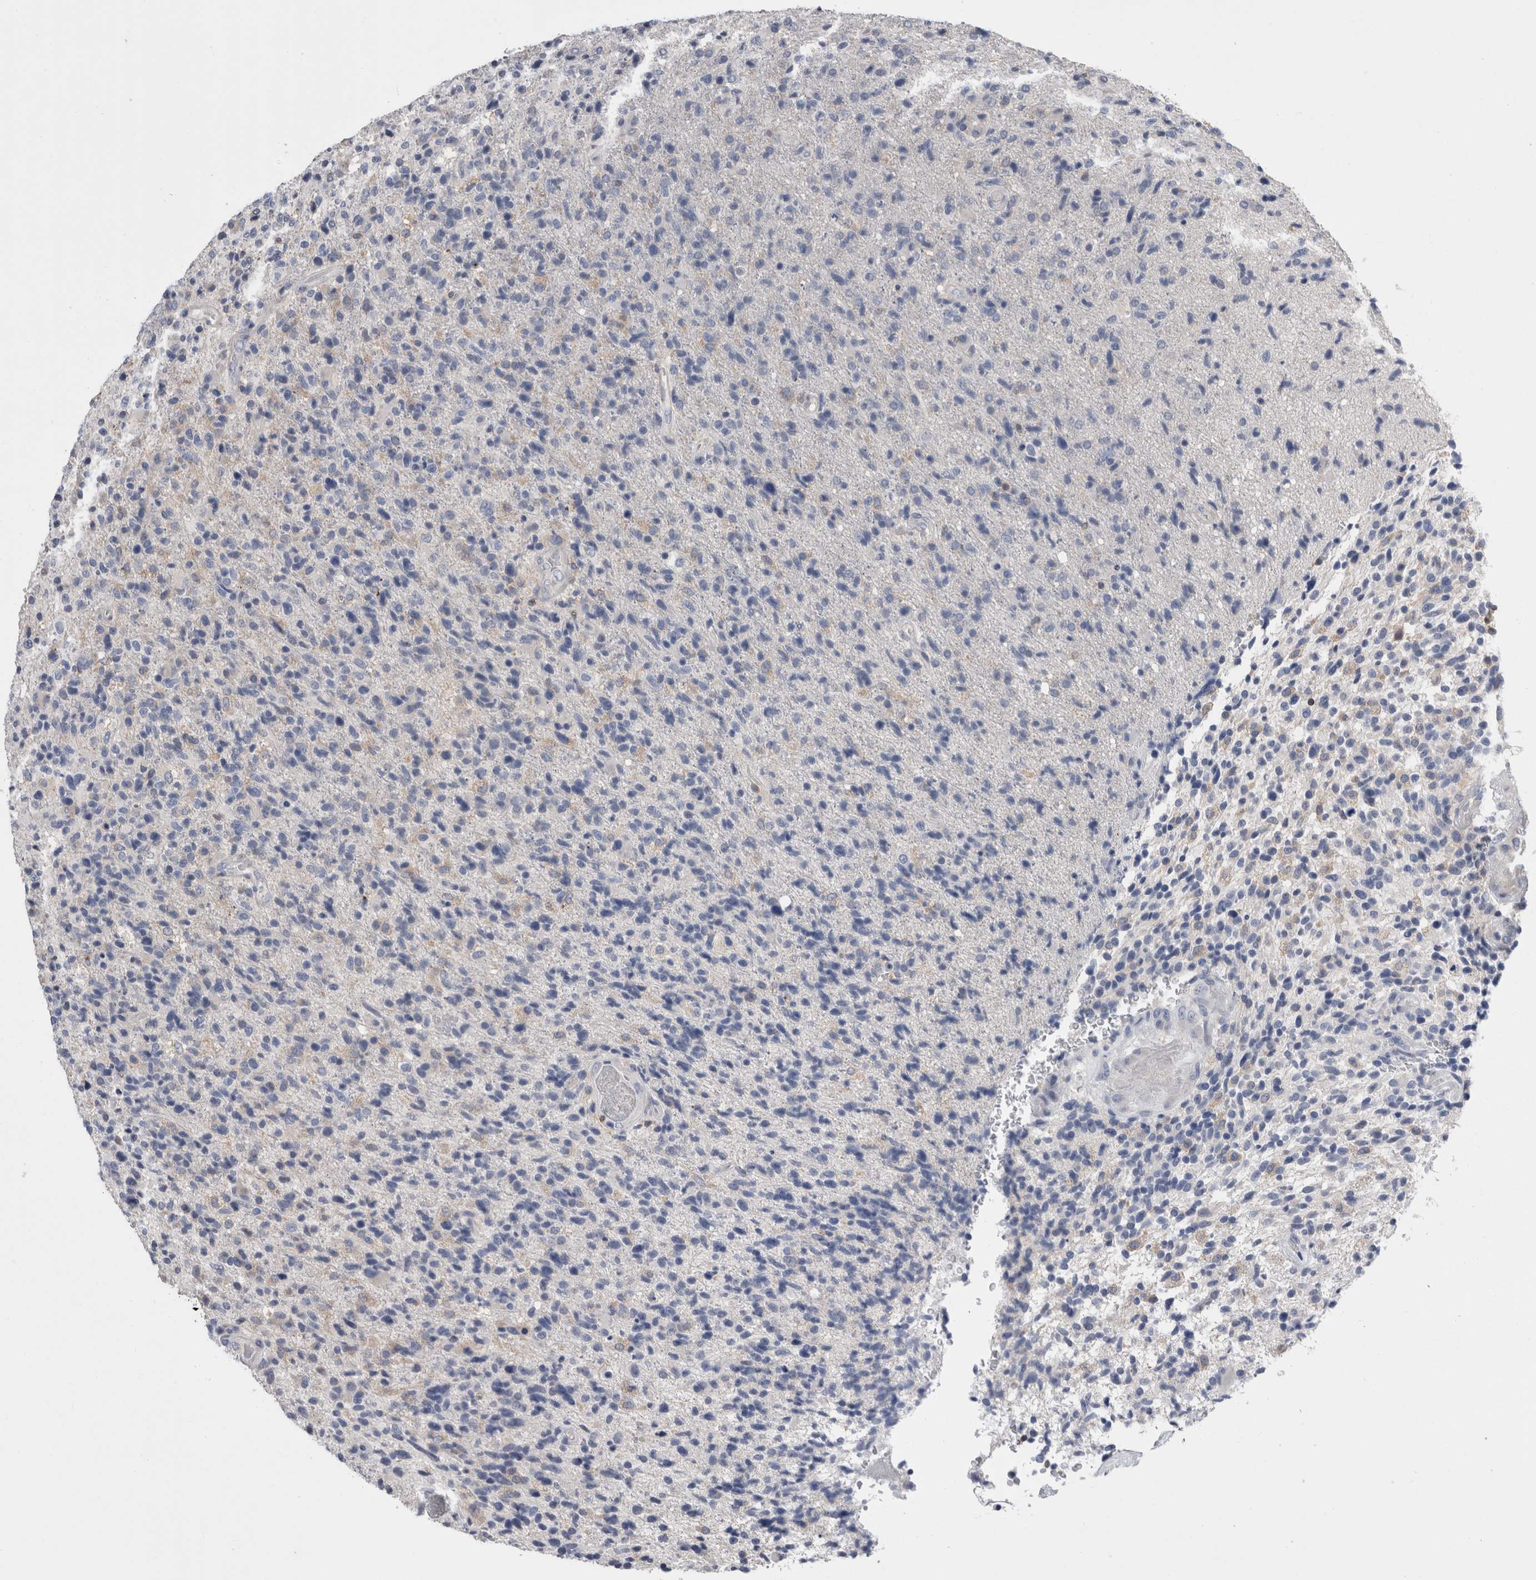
{"staining": {"intensity": "negative", "quantity": "none", "location": "none"}, "tissue": "glioma", "cell_type": "Tumor cells", "image_type": "cancer", "snomed": [{"axis": "morphology", "description": "Glioma, malignant, High grade"}, {"axis": "topography", "description": "Brain"}], "caption": "Tumor cells are negative for brown protein staining in glioma.", "gene": "DCTN6", "patient": {"sex": "male", "age": 72}}